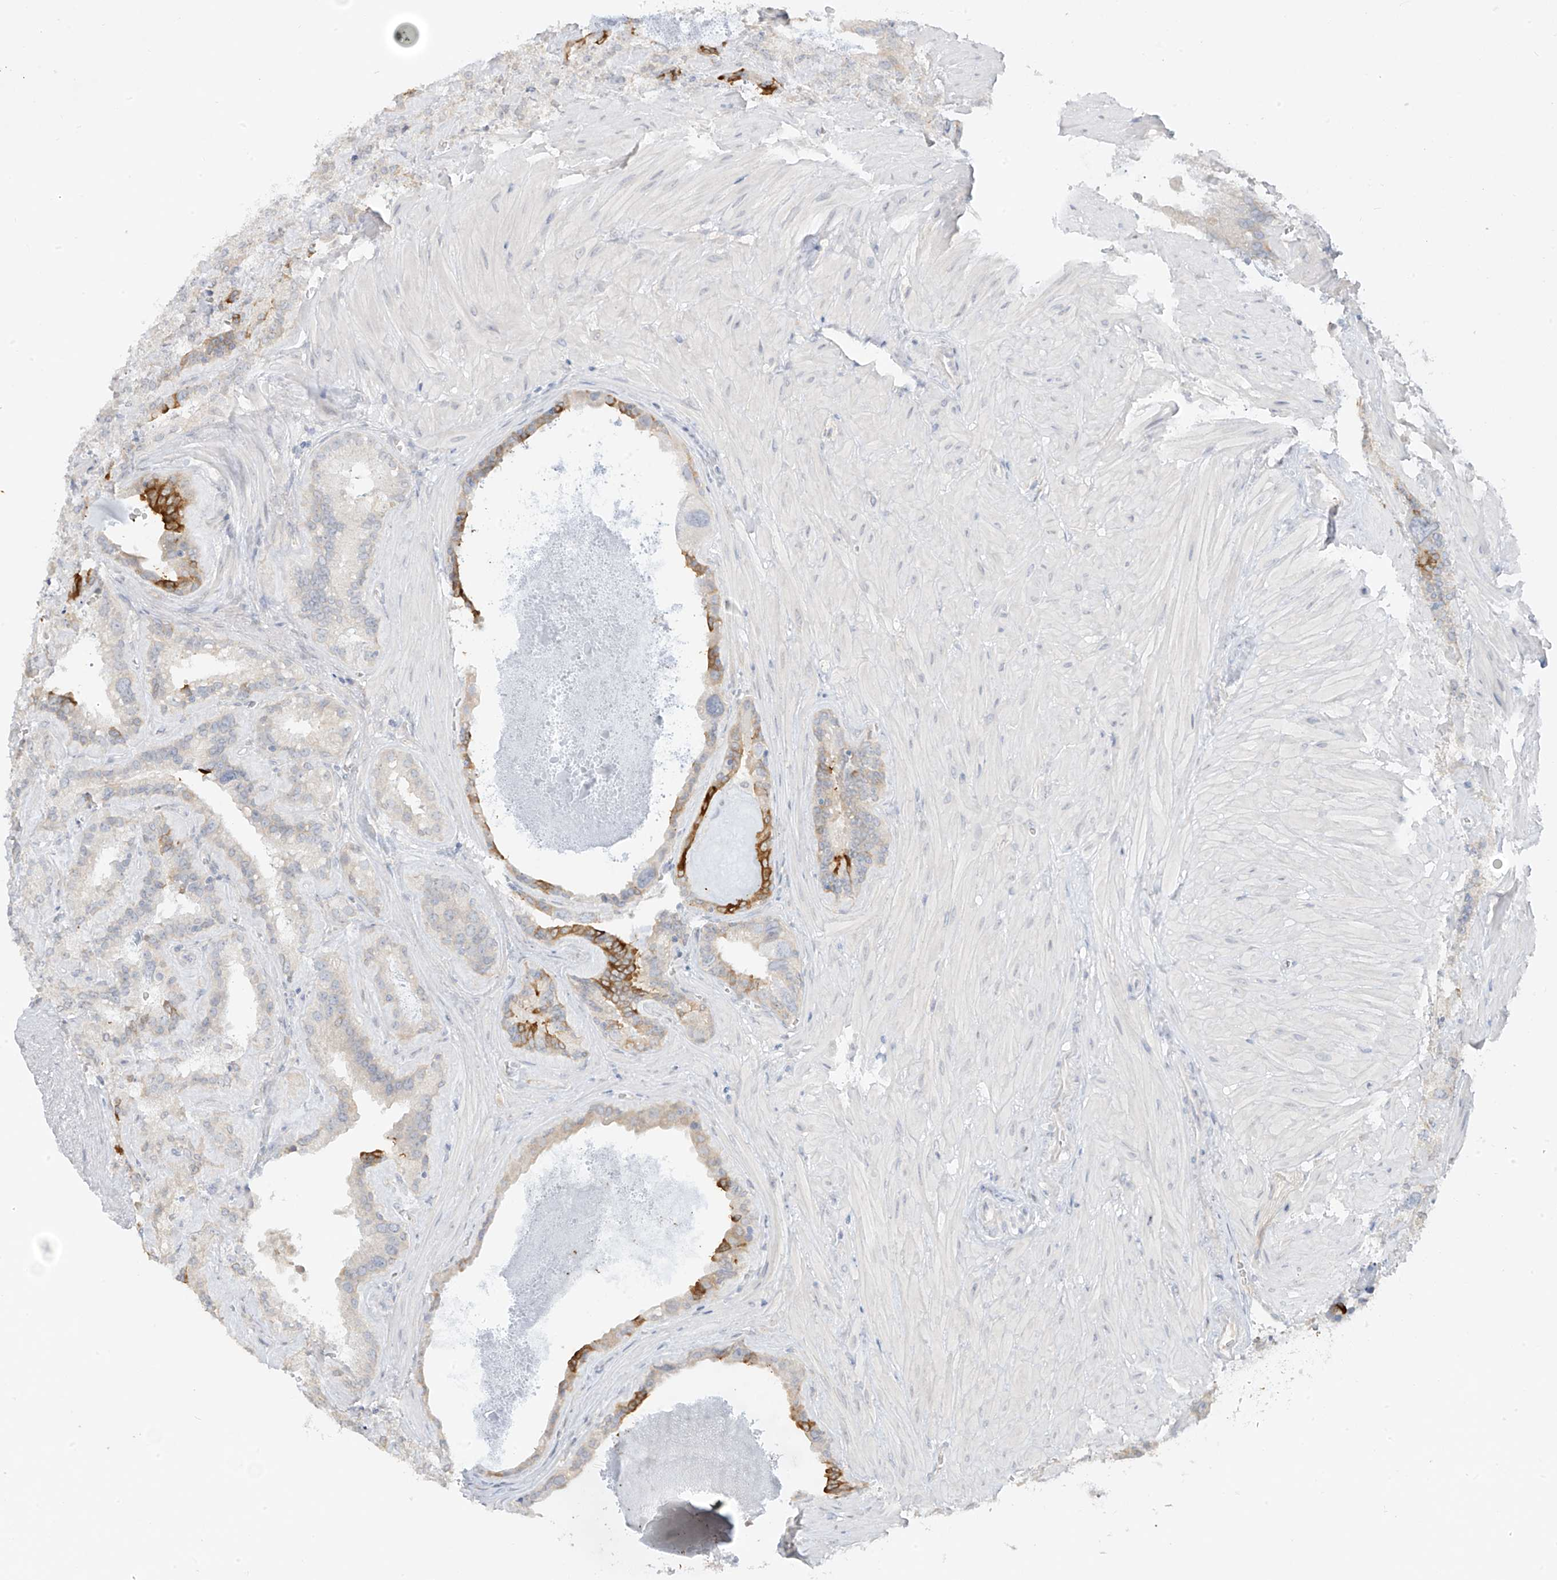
{"staining": {"intensity": "strong", "quantity": "<25%", "location": "cytoplasmic/membranous"}, "tissue": "seminal vesicle", "cell_type": "Glandular cells", "image_type": "normal", "snomed": [{"axis": "morphology", "description": "Normal tissue, NOS"}, {"axis": "topography", "description": "Prostate"}, {"axis": "topography", "description": "Seminal veicle"}], "caption": "A high-resolution image shows immunohistochemistry staining of normal seminal vesicle, which demonstrates strong cytoplasmic/membranous positivity in about <25% of glandular cells. Immunohistochemistry stains the protein in brown and the nuclei are stained blue.", "gene": "DCDC2", "patient": {"sex": "male", "age": 59}}